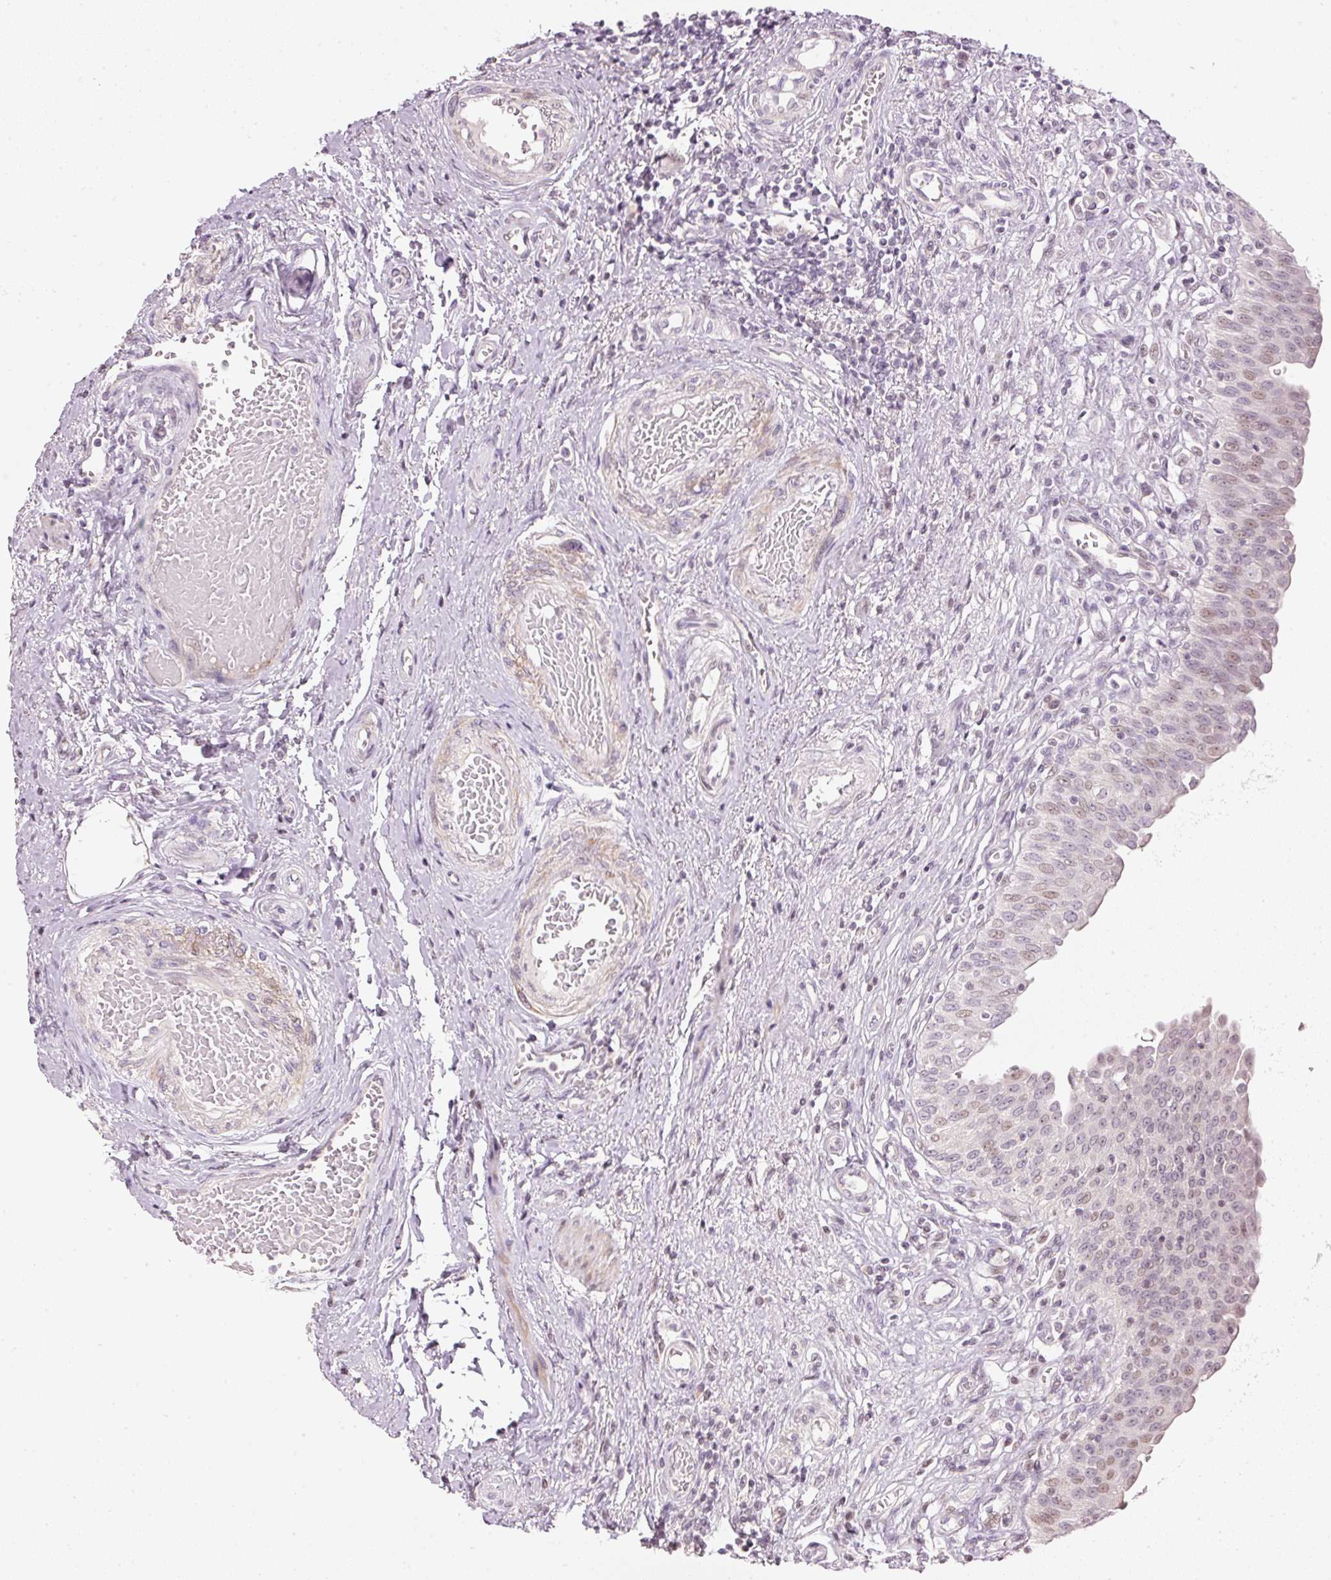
{"staining": {"intensity": "weak", "quantity": "25%-75%", "location": "nuclear"}, "tissue": "urinary bladder", "cell_type": "Urothelial cells", "image_type": "normal", "snomed": [{"axis": "morphology", "description": "Normal tissue, NOS"}, {"axis": "topography", "description": "Urinary bladder"}], "caption": "Urinary bladder stained with DAB immunohistochemistry (IHC) reveals low levels of weak nuclear expression in approximately 25%-75% of urothelial cells. (DAB = brown stain, brightfield microscopy at high magnification).", "gene": "NRDE2", "patient": {"sex": "male", "age": 71}}